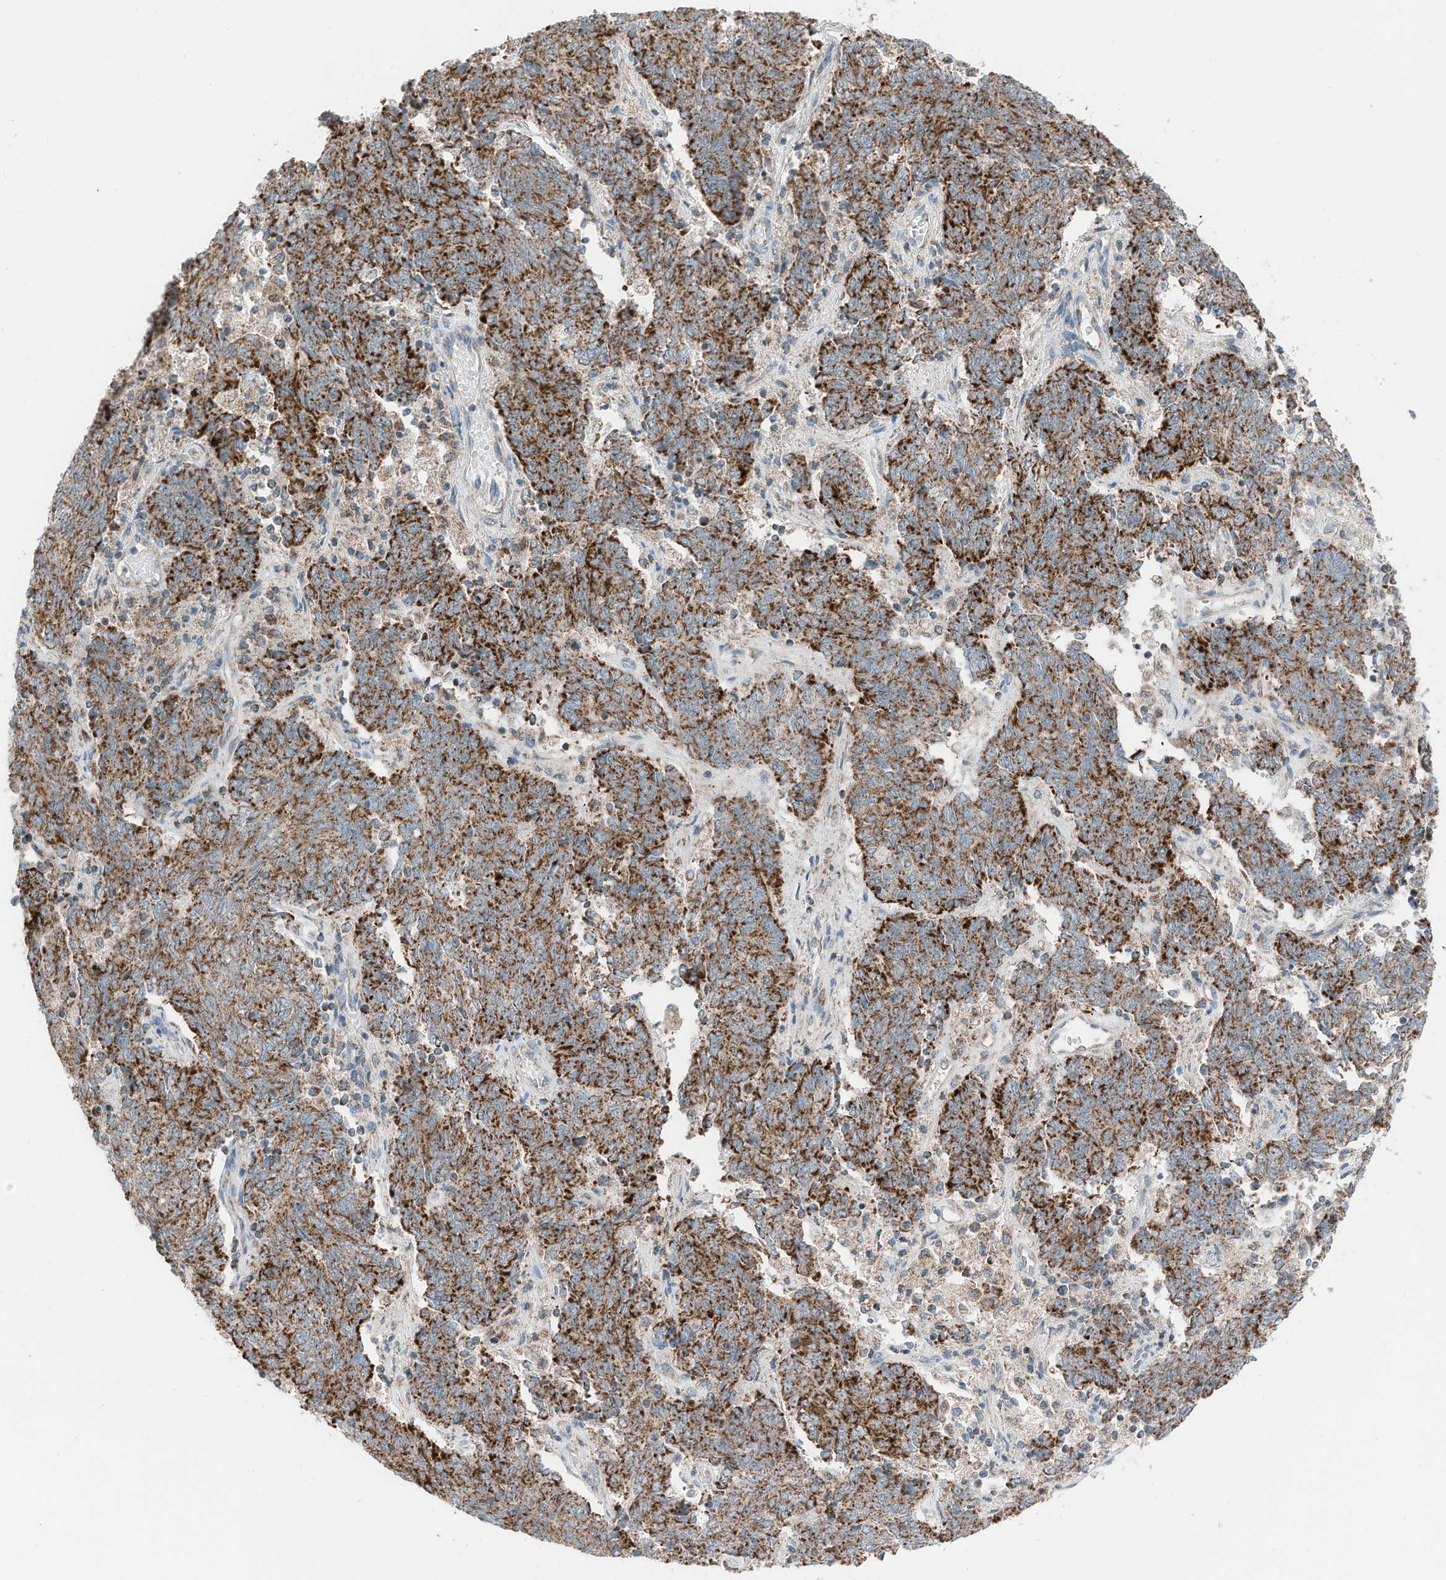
{"staining": {"intensity": "strong", "quantity": ">75%", "location": "cytoplasmic/membranous"}, "tissue": "endometrial cancer", "cell_type": "Tumor cells", "image_type": "cancer", "snomed": [{"axis": "morphology", "description": "Adenocarcinoma, NOS"}, {"axis": "topography", "description": "Endometrium"}], "caption": "Brown immunohistochemical staining in endometrial cancer reveals strong cytoplasmic/membranous staining in about >75% of tumor cells.", "gene": "RMND1", "patient": {"sex": "female", "age": 80}}